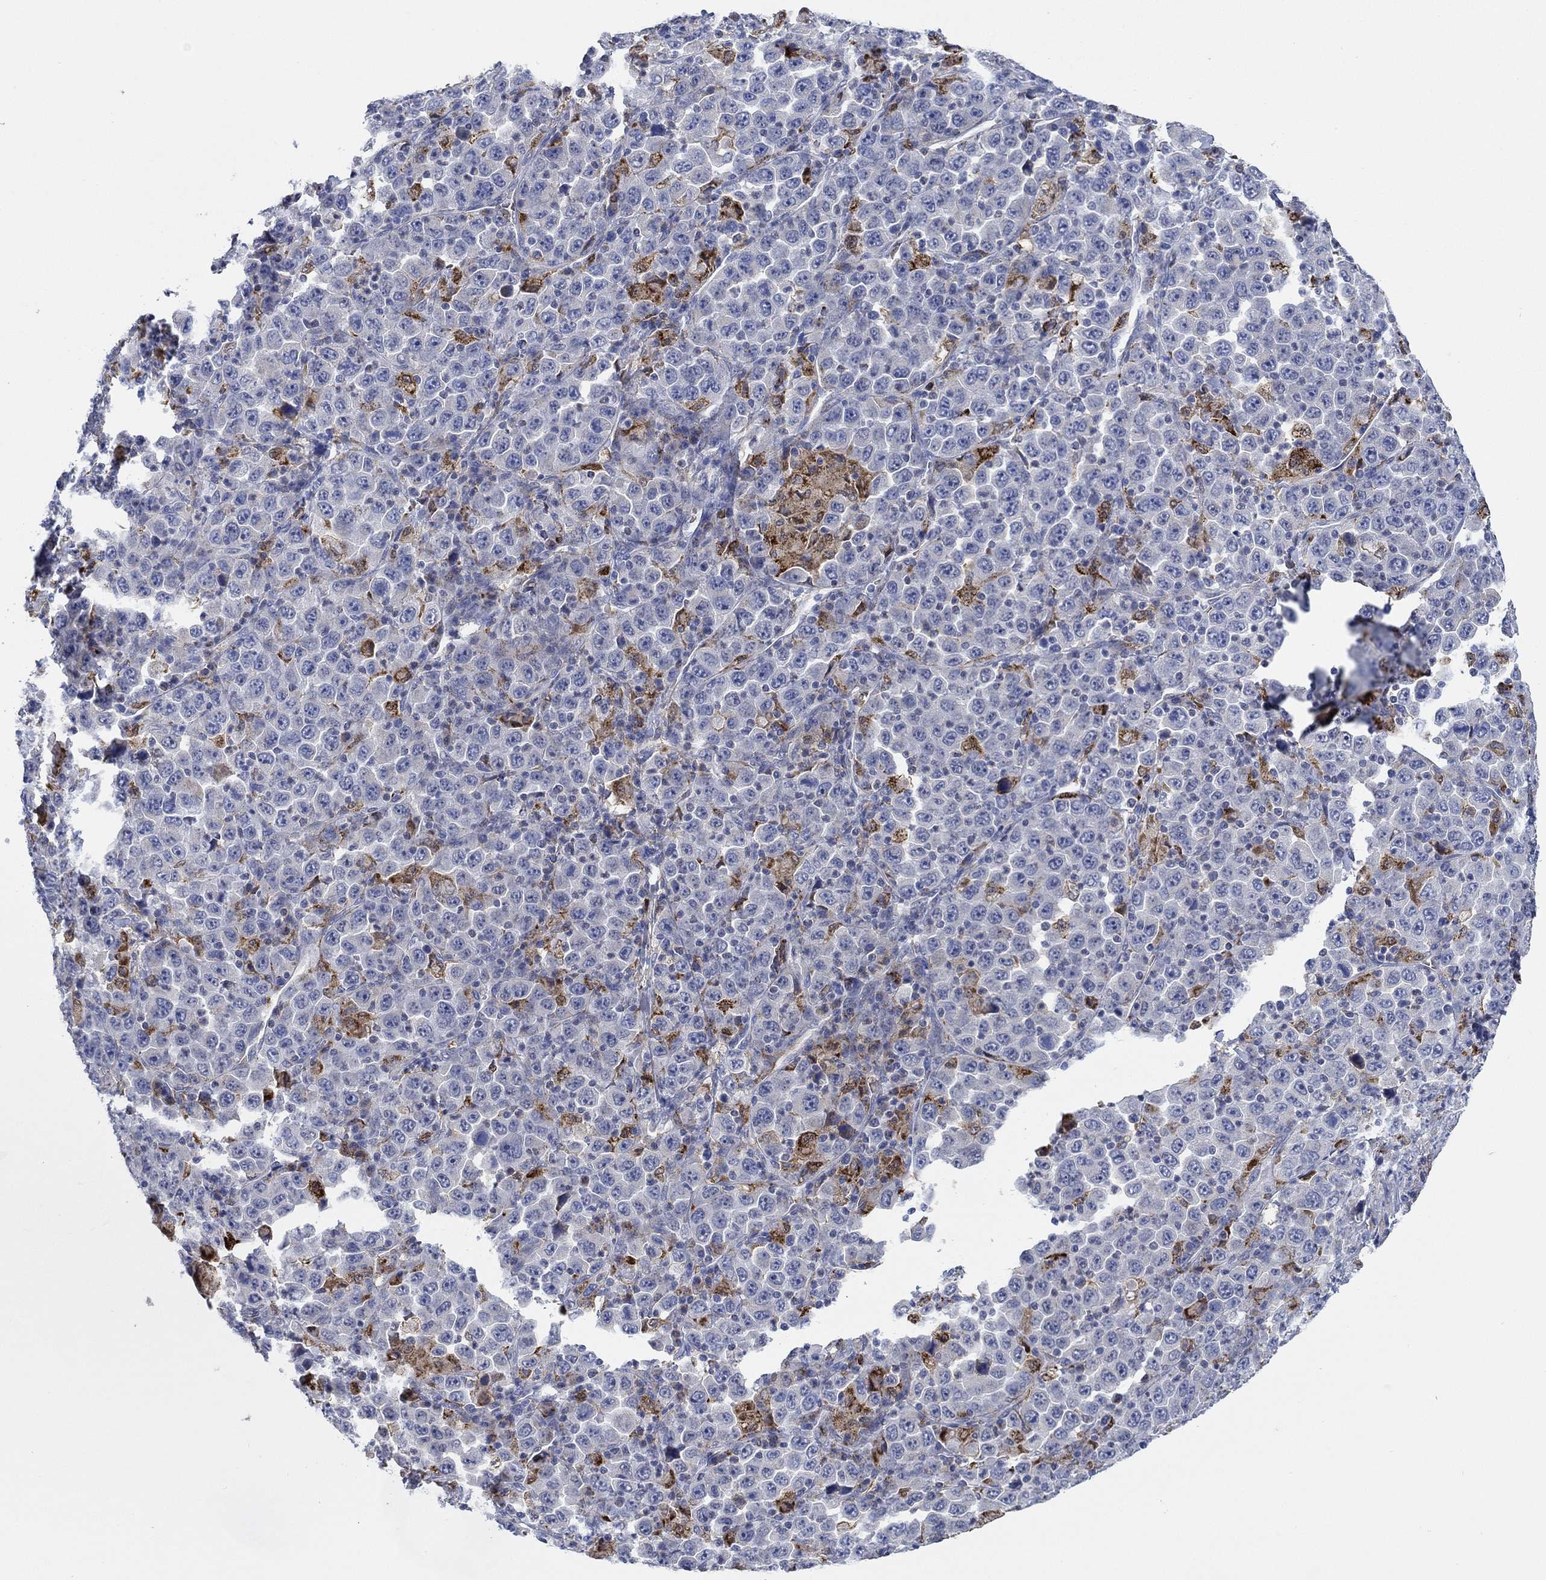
{"staining": {"intensity": "negative", "quantity": "none", "location": "none"}, "tissue": "stomach cancer", "cell_type": "Tumor cells", "image_type": "cancer", "snomed": [{"axis": "morphology", "description": "Normal tissue, NOS"}, {"axis": "morphology", "description": "Adenocarcinoma, NOS"}, {"axis": "topography", "description": "Stomach, upper"}, {"axis": "topography", "description": "Stomach"}], "caption": "Protein analysis of stomach adenocarcinoma reveals no significant staining in tumor cells. (Stains: DAB (3,3'-diaminobenzidine) IHC with hematoxylin counter stain, Microscopy: brightfield microscopy at high magnification).", "gene": "MPP1", "patient": {"sex": "male", "age": 59}}